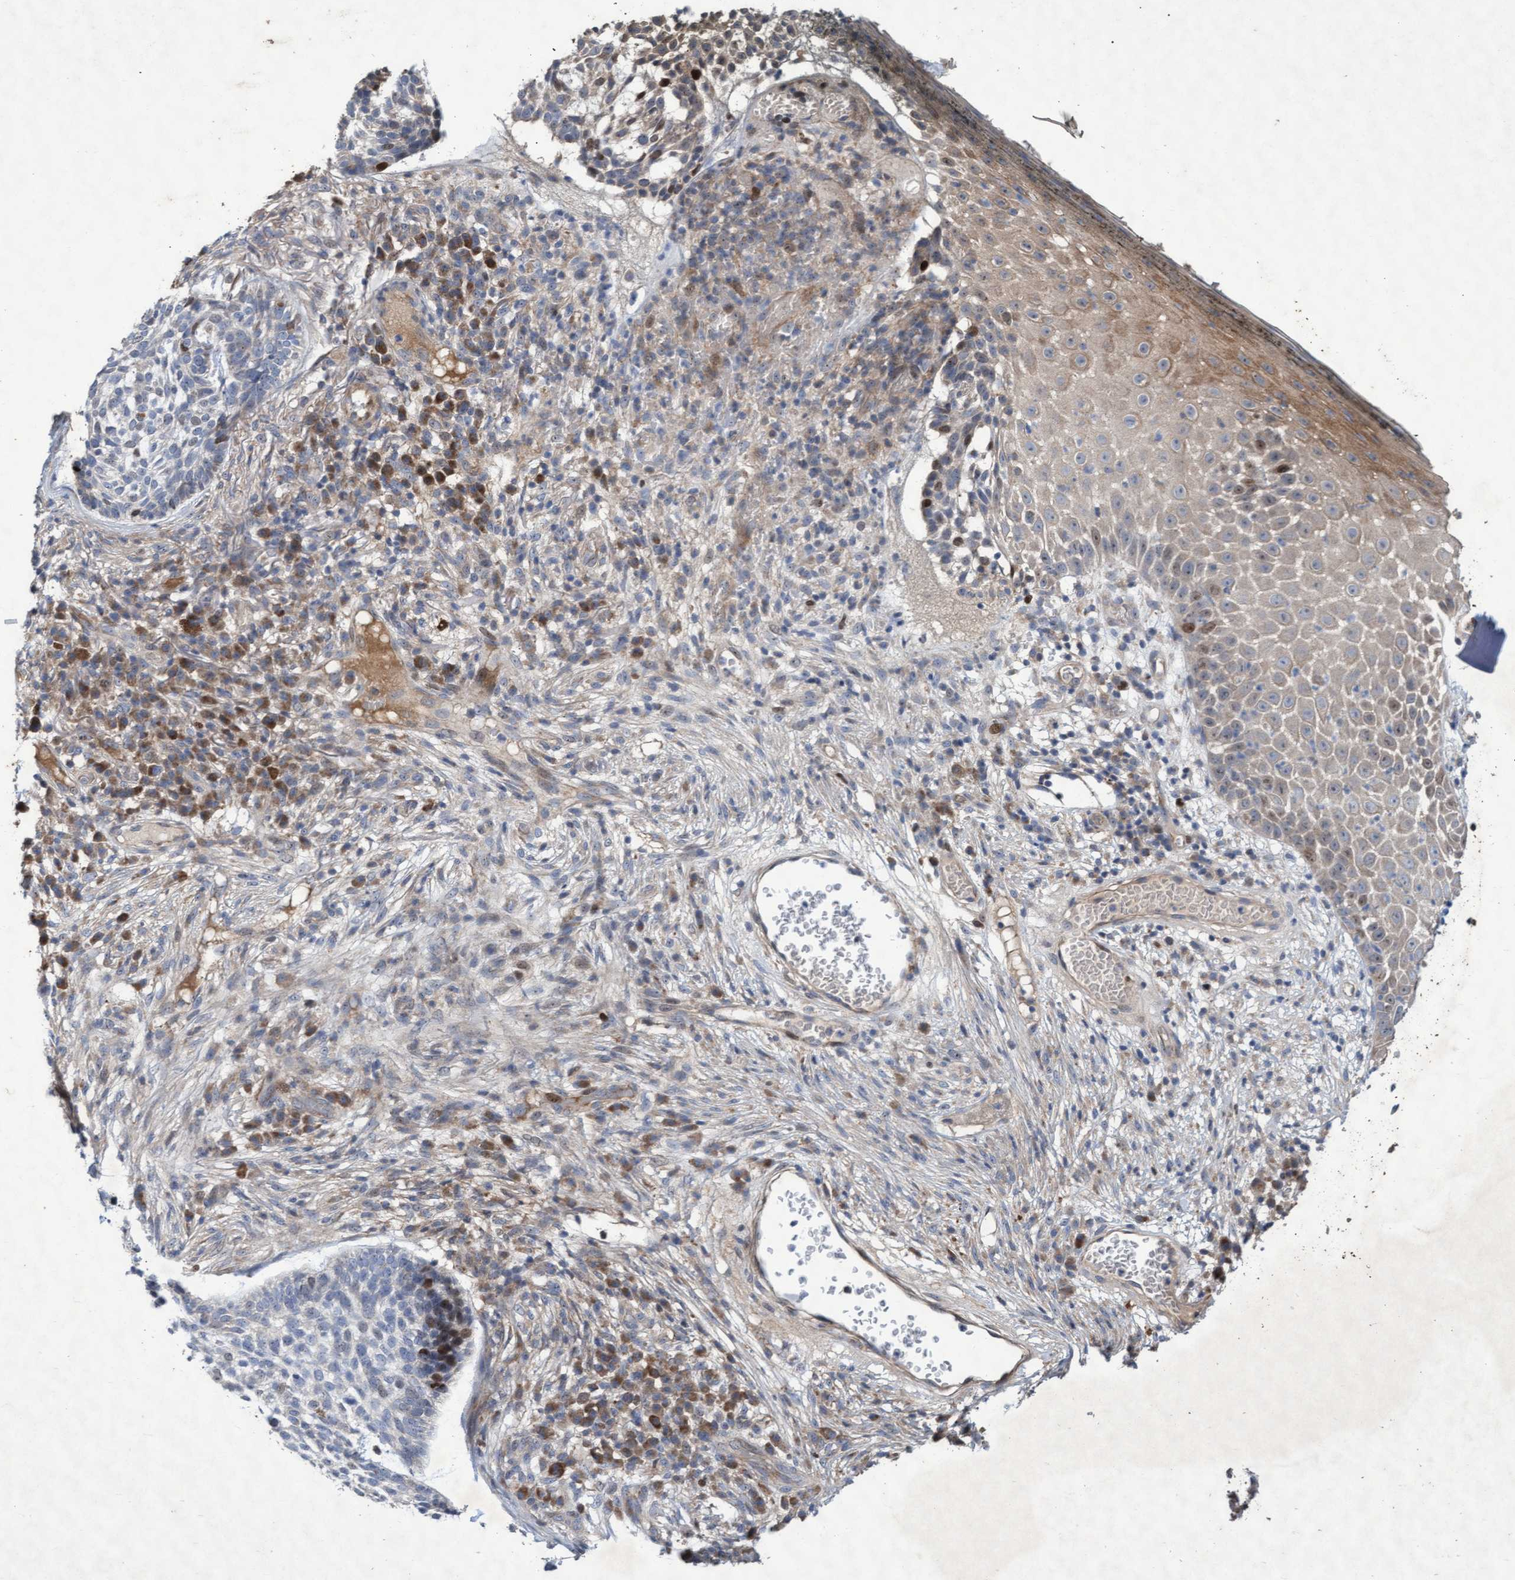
{"staining": {"intensity": "negative", "quantity": "none", "location": "none"}, "tissue": "skin cancer", "cell_type": "Tumor cells", "image_type": "cancer", "snomed": [{"axis": "morphology", "description": "Basal cell carcinoma"}, {"axis": "topography", "description": "Skin"}], "caption": "Histopathology image shows no significant protein expression in tumor cells of skin basal cell carcinoma.", "gene": "ABCF2", "patient": {"sex": "female", "age": 64}}